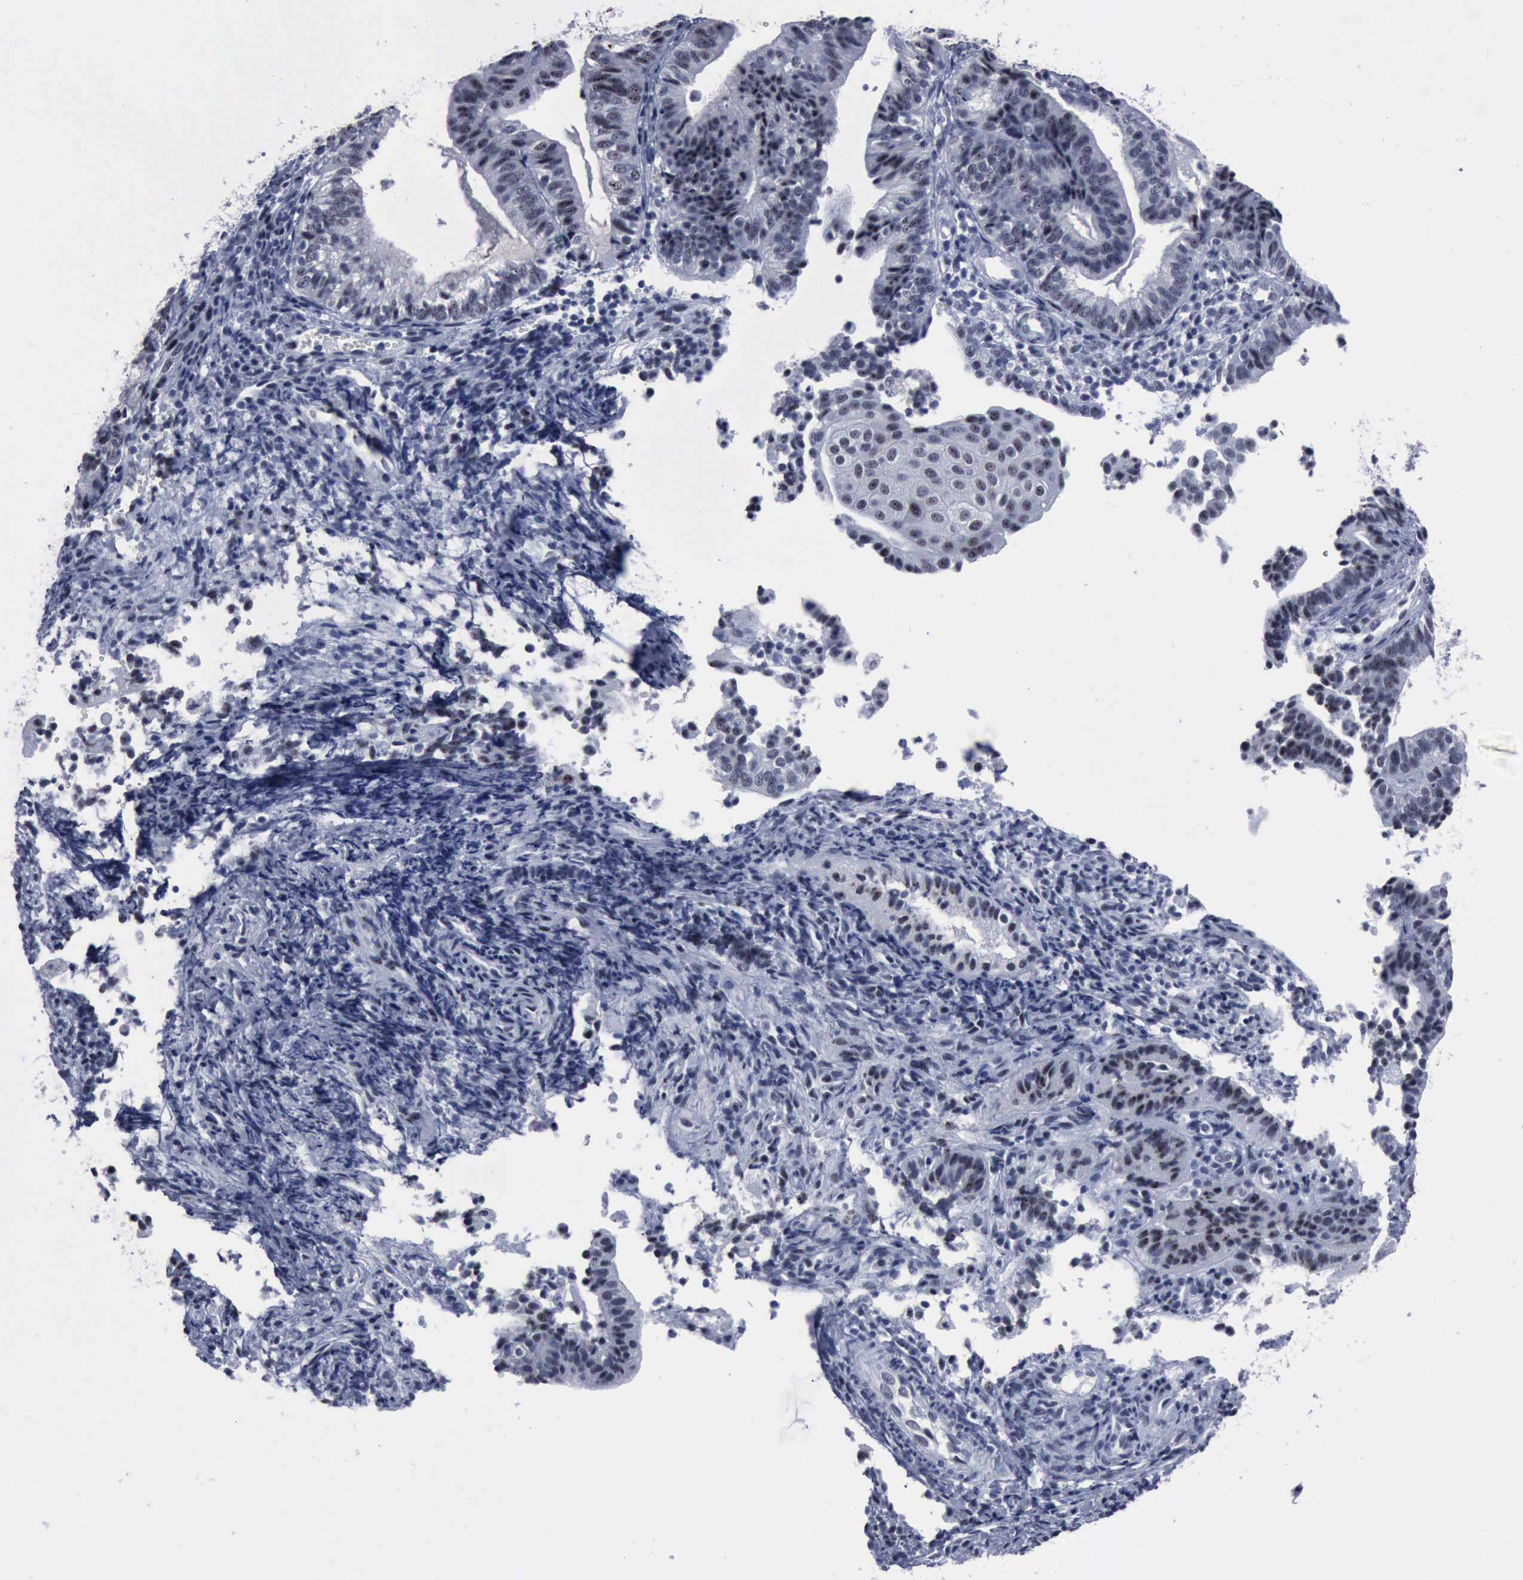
{"staining": {"intensity": "negative", "quantity": "none", "location": "none"}, "tissue": "cervical cancer", "cell_type": "Tumor cells", "image_type": "cancer", "snomed": [{"axis": "morphology", "description": "Adenocarcinoma, NOS"}, {"axis": "topography", "description": "Cervix"}], "caption": "Adenocarcinoma (cervical) was stained to show a protein in brown. There is no significant expression in tumor cells.", "gene": "BRD1", "patient": {"sex": "female", "age": 60}}